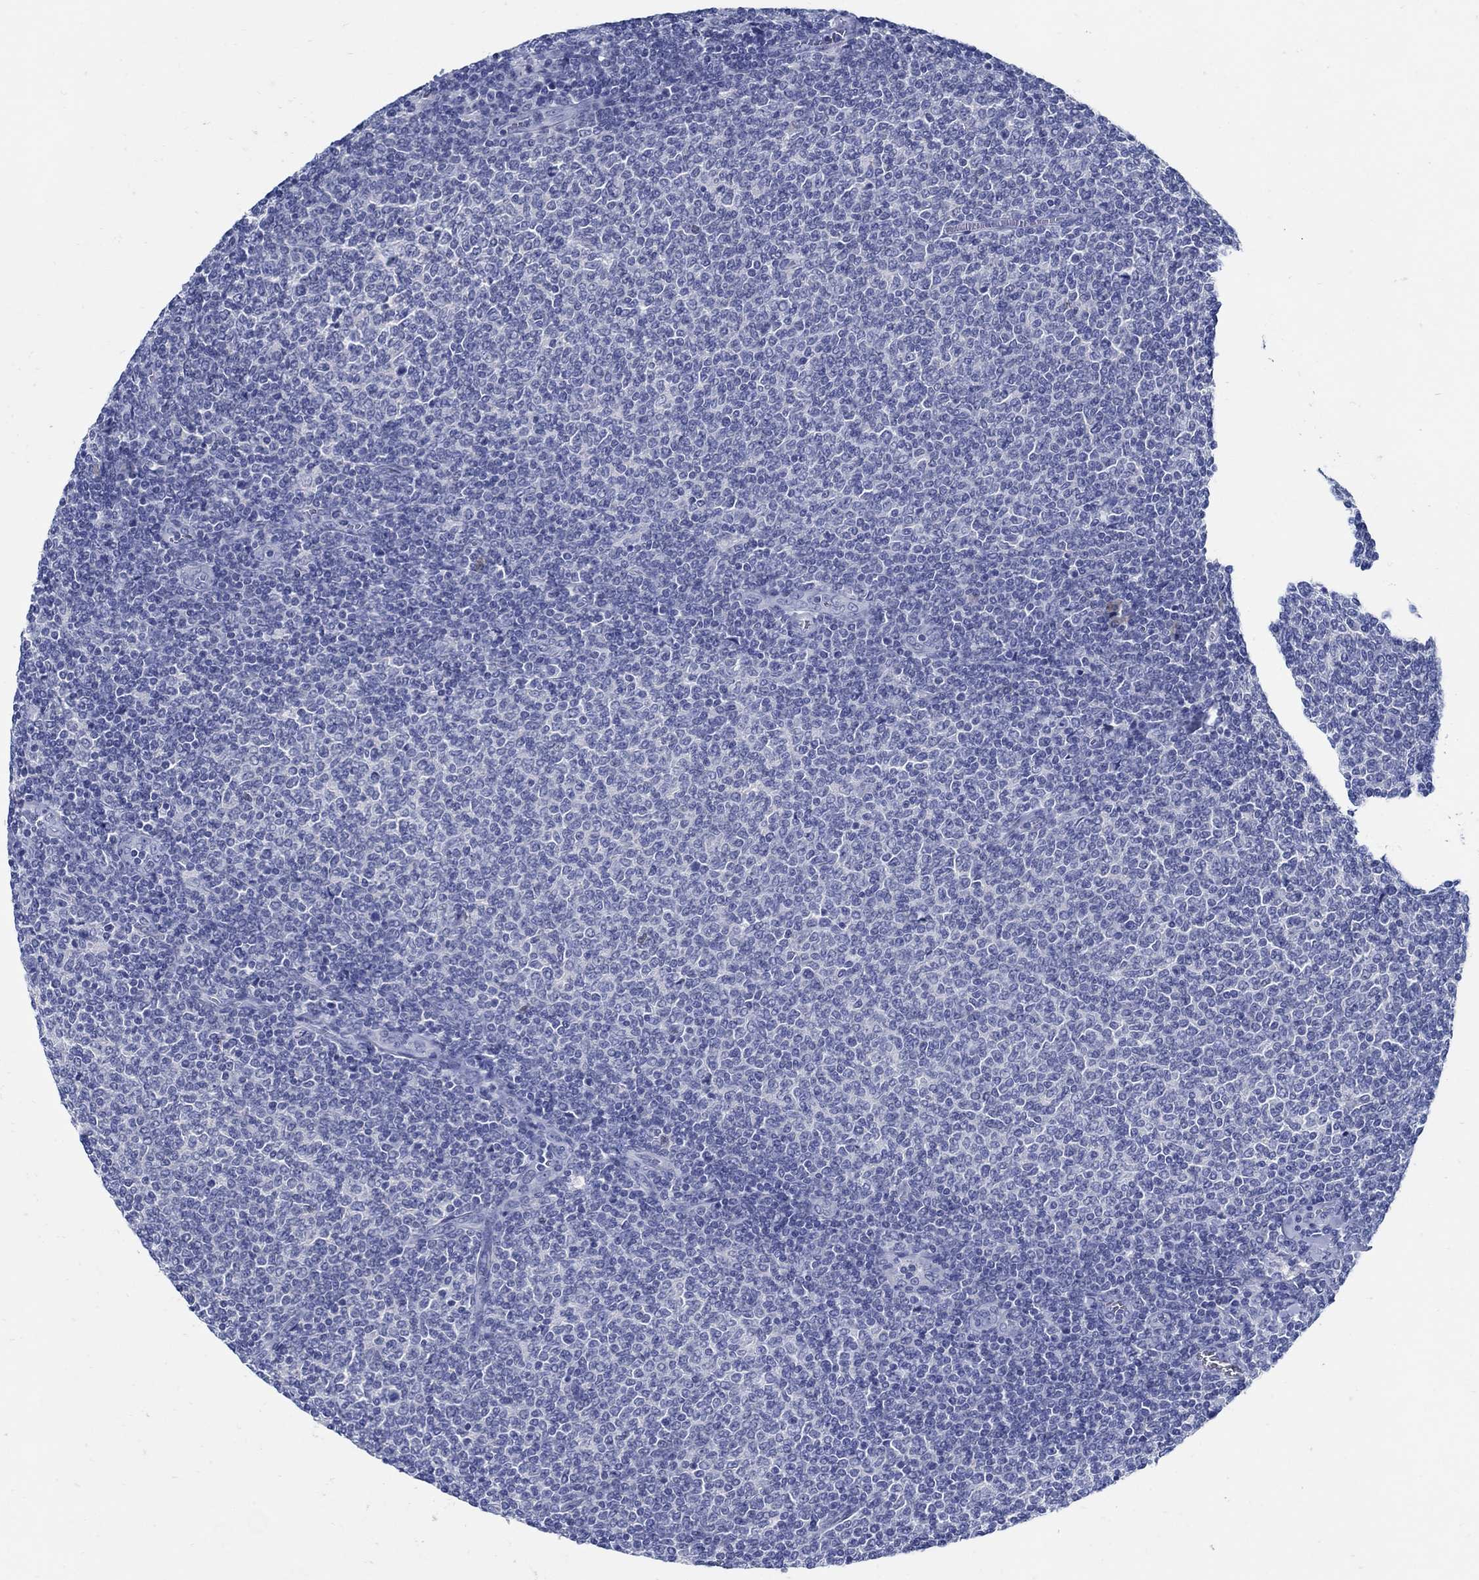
{"staining": {"intensity": "negative", "quantity": "none", "location": "none"}, "tissue": "lymphoma", "cell_type": "Tumor cells", "image_type": "cancer", "snomed": [{"axis": "morphology", "description": "Malignant lymphoma, non-Hodgkin's type, Low grade"}, {"axis": "topography", "description": "Lymph node"}], "caption": "Malignant lymphoma, non-Hodgkin's type (low-grade) was stained to show a protein in brown. There is no significant positivity in tumor cells.", "gene": "PAX9", "patient": {"sex": "male", "age": 52}}